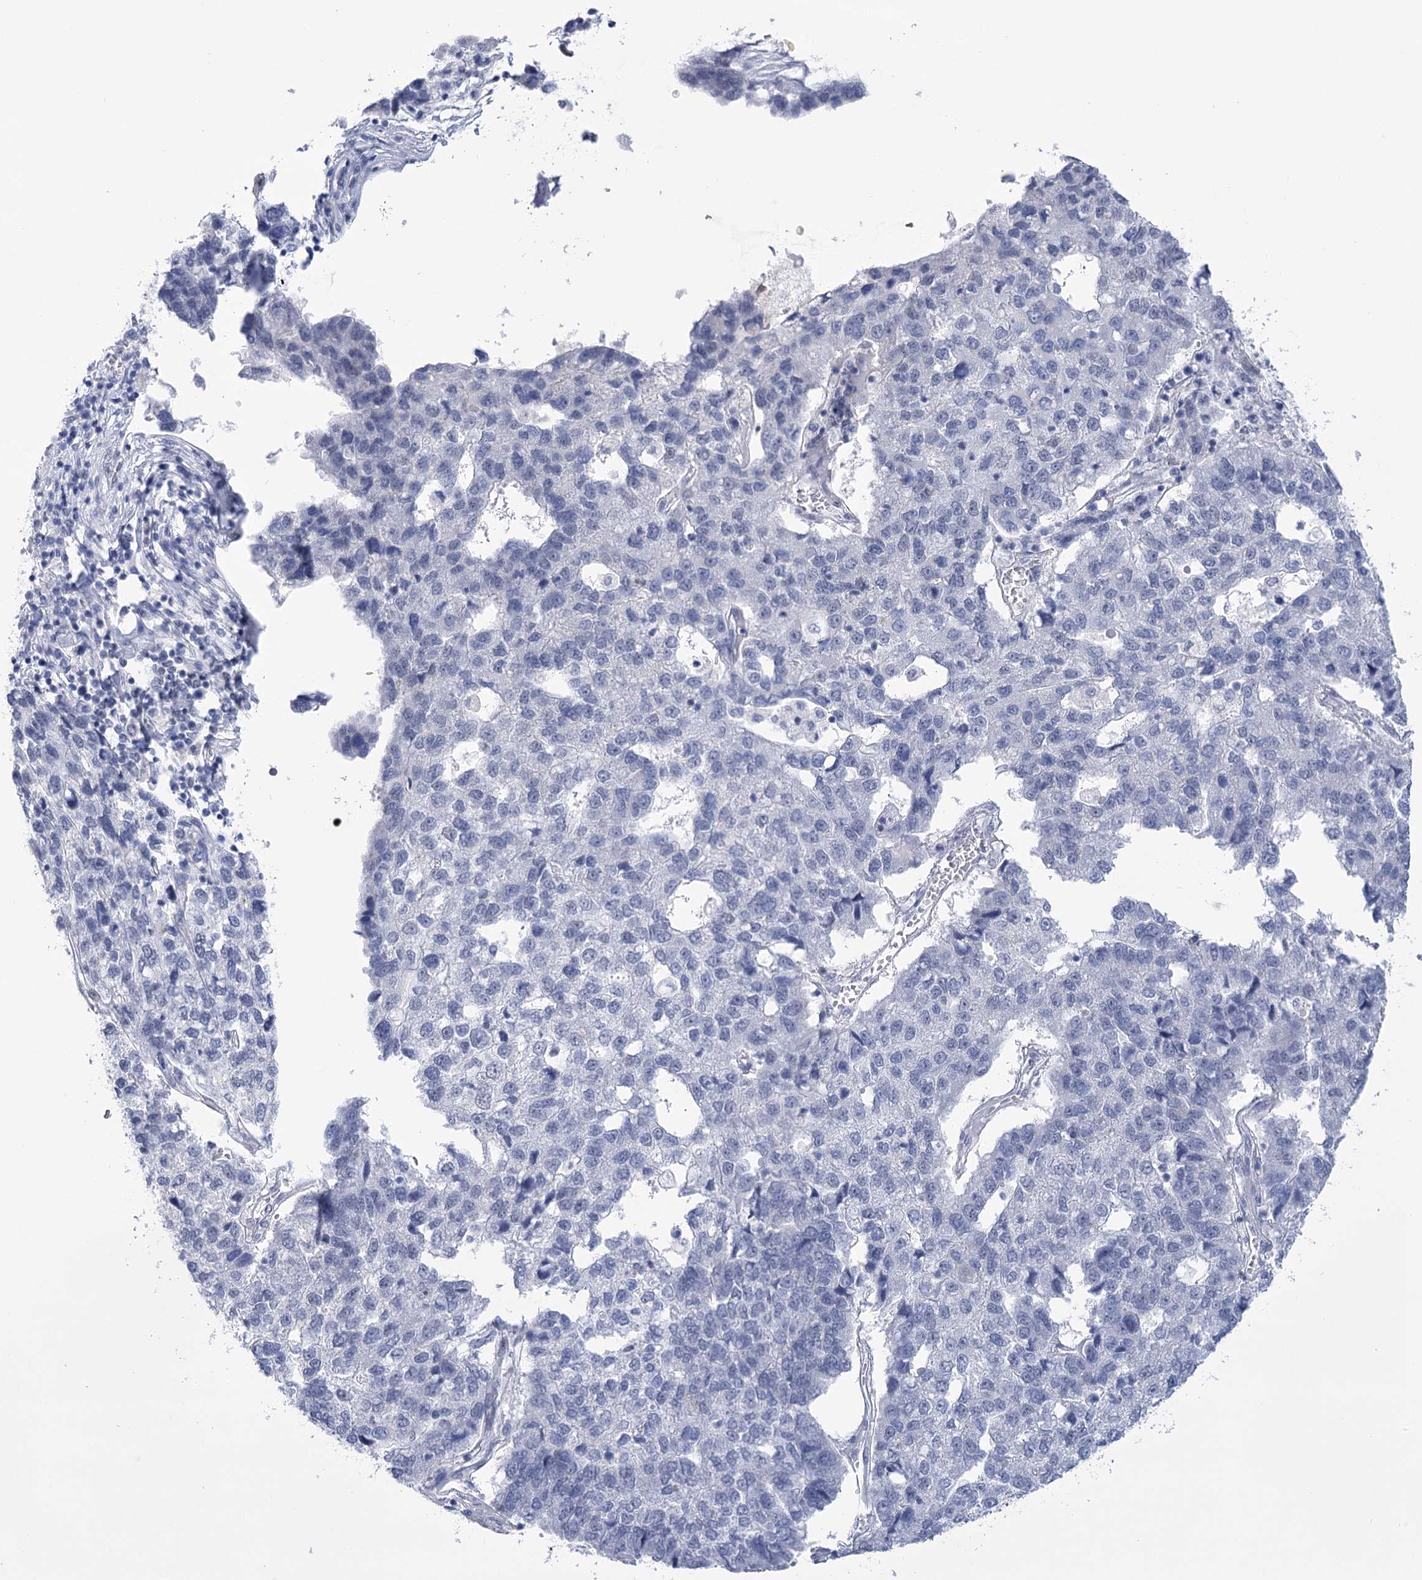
{"staining": {"intensity": "negative", "quantity": "none", "location": "none"}, "tissue": "pancreatic cancer", "cell_type": "Tumor cells", "image_type": "cancer", "snomed": [{"axis": "morphology", "description": "Adenocarcinoma, NOS"}, {"axis": "topography", "description": "Pancreas"}], "caption": "There is no significant staining in tumor cells of pancreatic adenocarcinoma. (Stains: DAB (3,3'-diaminobenzidine) immunohistochemistry (IHC) with hematoxylin counter stain, Microscopy: brightfield microscopy at high magnification).", "gene": "HNRNPA0", "patient": {"sex": "female", "age": 61}}